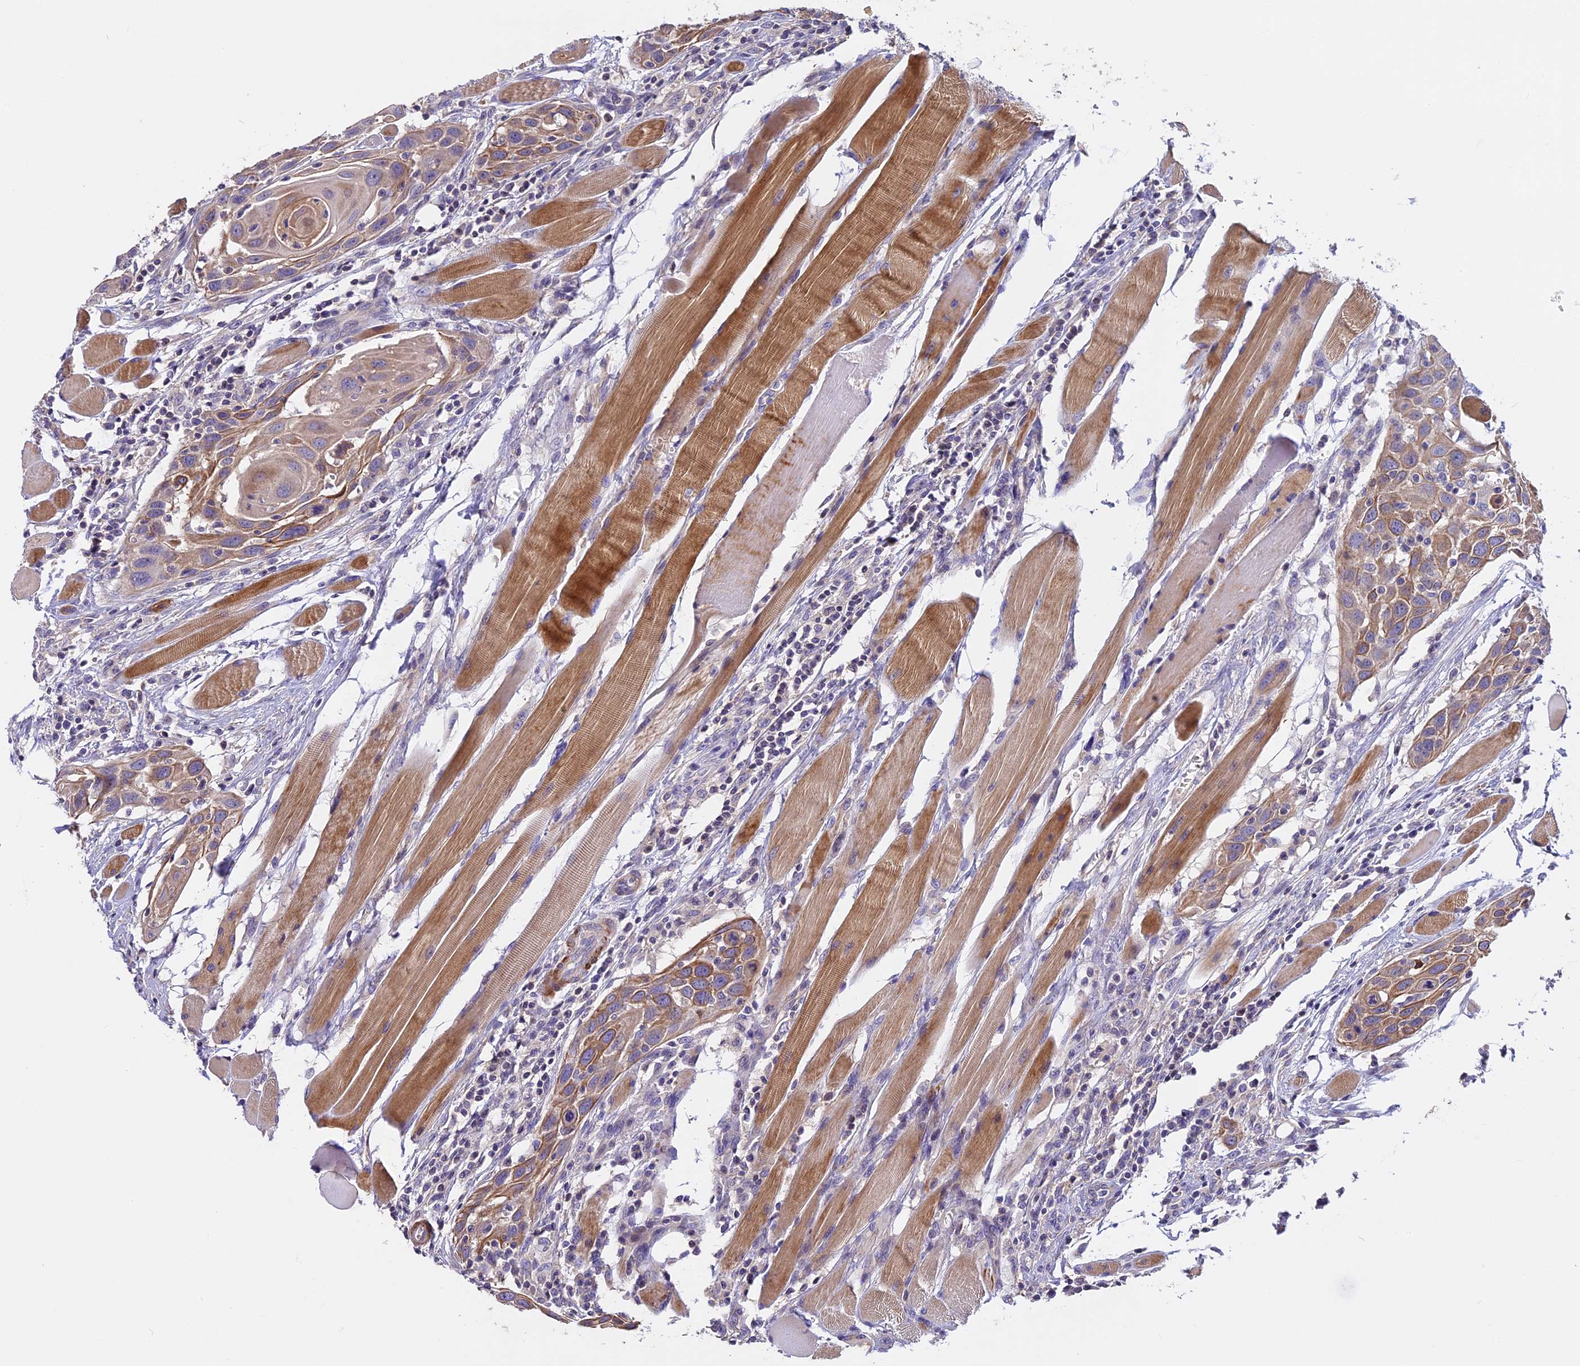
{"staining": {"intensity": "moderate", "quantity": ">75%", "location": "cytoplasmic/membranous"}, "tissue": "head and neck cancer", "cell_type": "Tumor cells", "image_type": "cancer", "snomed": [{"axis": "morphology", "description": "Squamous cell carcinoma, NOS"}, {"axis": "topography", "description": "Oral tissue"}, {"axis": "topography", "description": "Head-Neck"}], "caption": "Moderate cytoplasmic/membranous staining for a protein is present in about >75% of tumor cells of squamous cell carcinoma (head and neck) using IHC.", "gene": "FAM98C", "patient": {"sex": "female", "age": 50}}